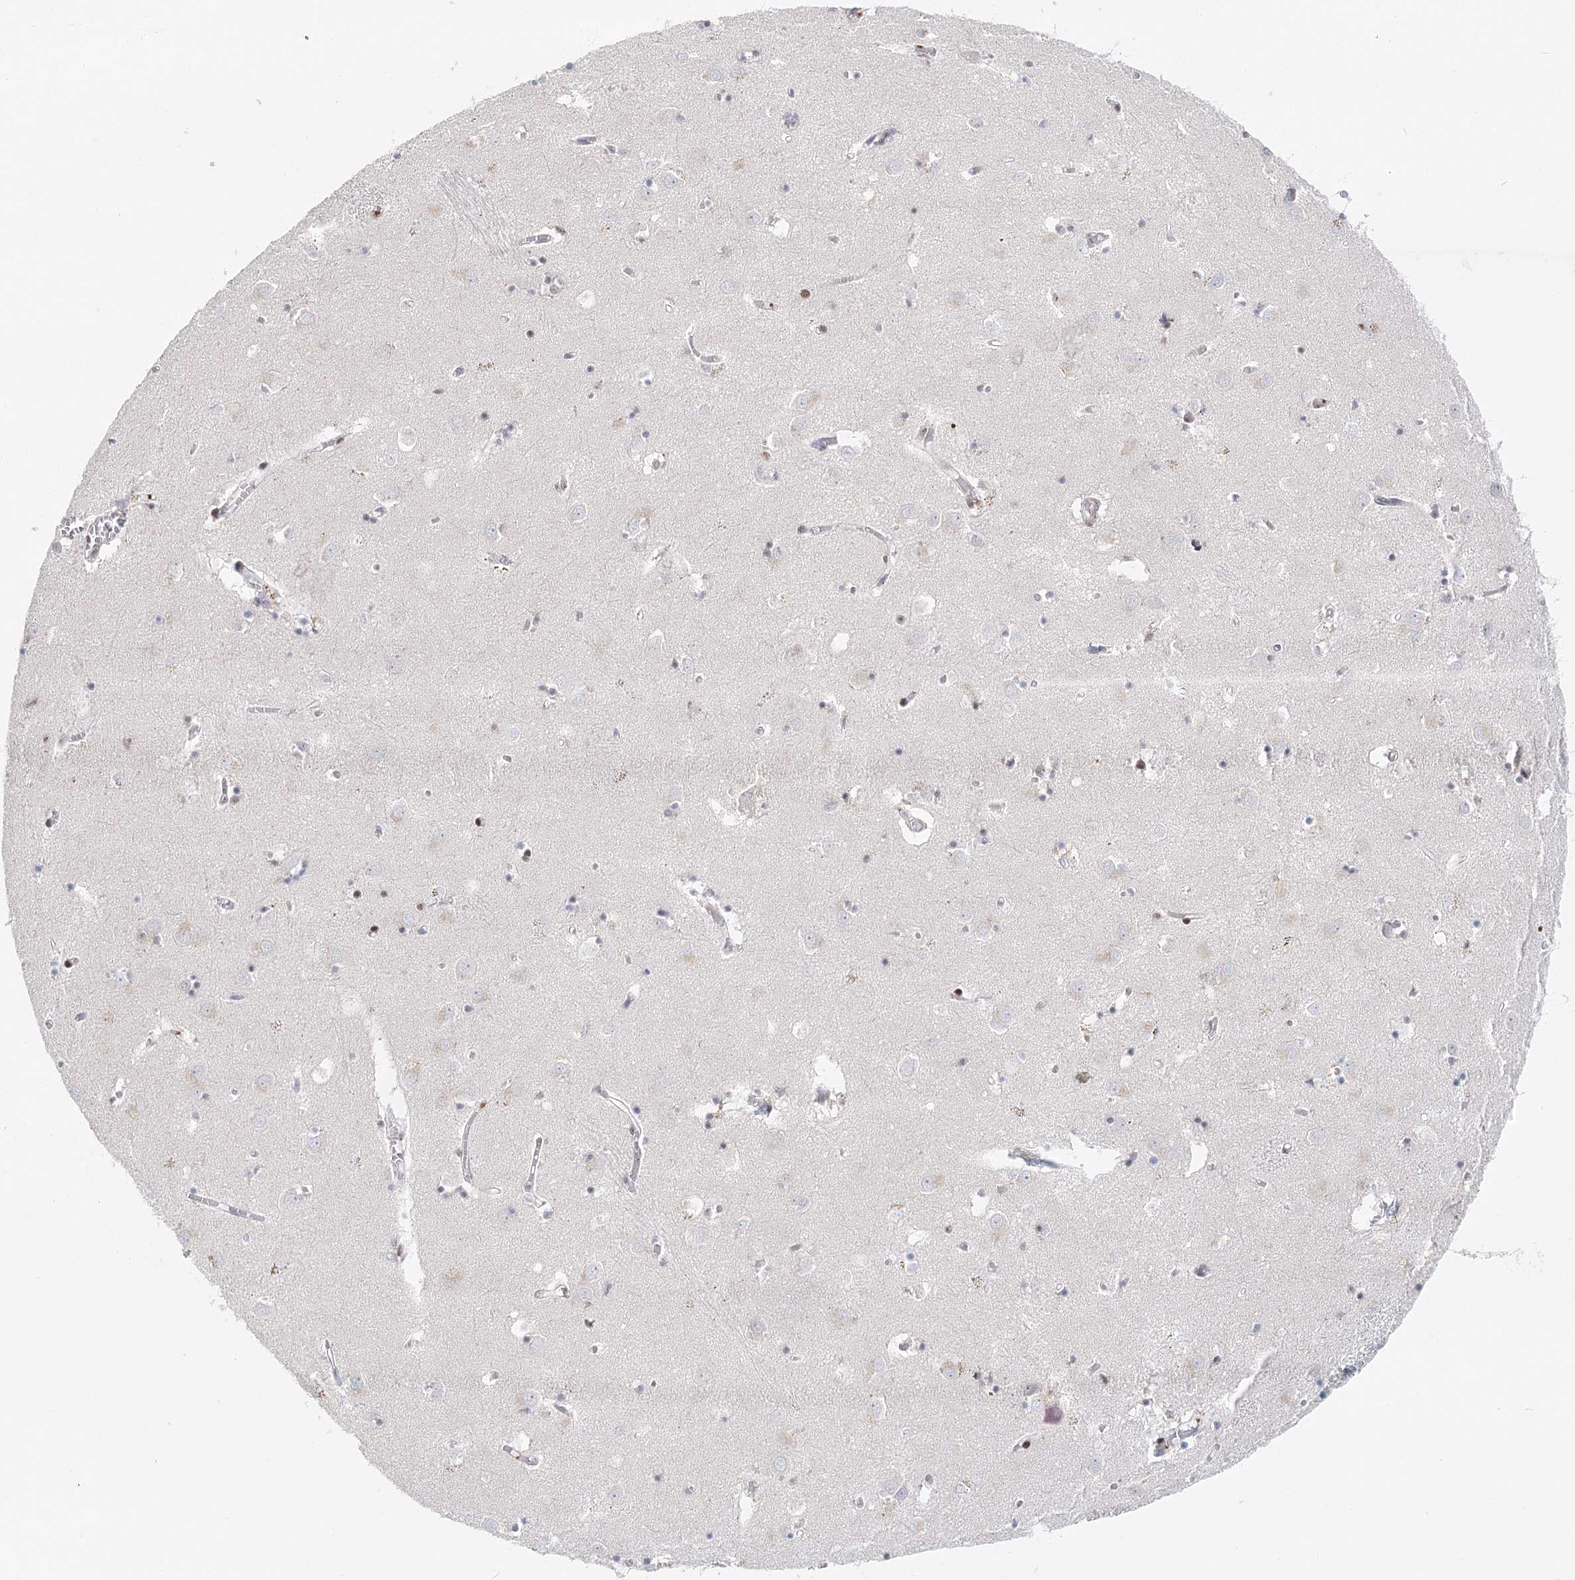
{"staining": {"intensity": "negative", "quantity": "none", "location": "none"}, "tissue": "caudate", "cell_type": "Glial cells", "image_type": "normal", "snomed": [{"axis": "morphology", "description": "Normal tissue, NOS"}, {"axis": "topography", "description": "Lateral ventricle wall"}], "caption": "This is a micrograph of immunohistochemistry staining of unremarkable caudate, which shows no positivity in glial cells. The staining was performed using DAB (3,3'-diaminobenzidine) to visualize the protein expression in brown, while the nuclei were stained in blue with hematoxylin (Magnification: 20x).", "gene": "BNIP5", "patient": {"sex": "male", "age": 70}}